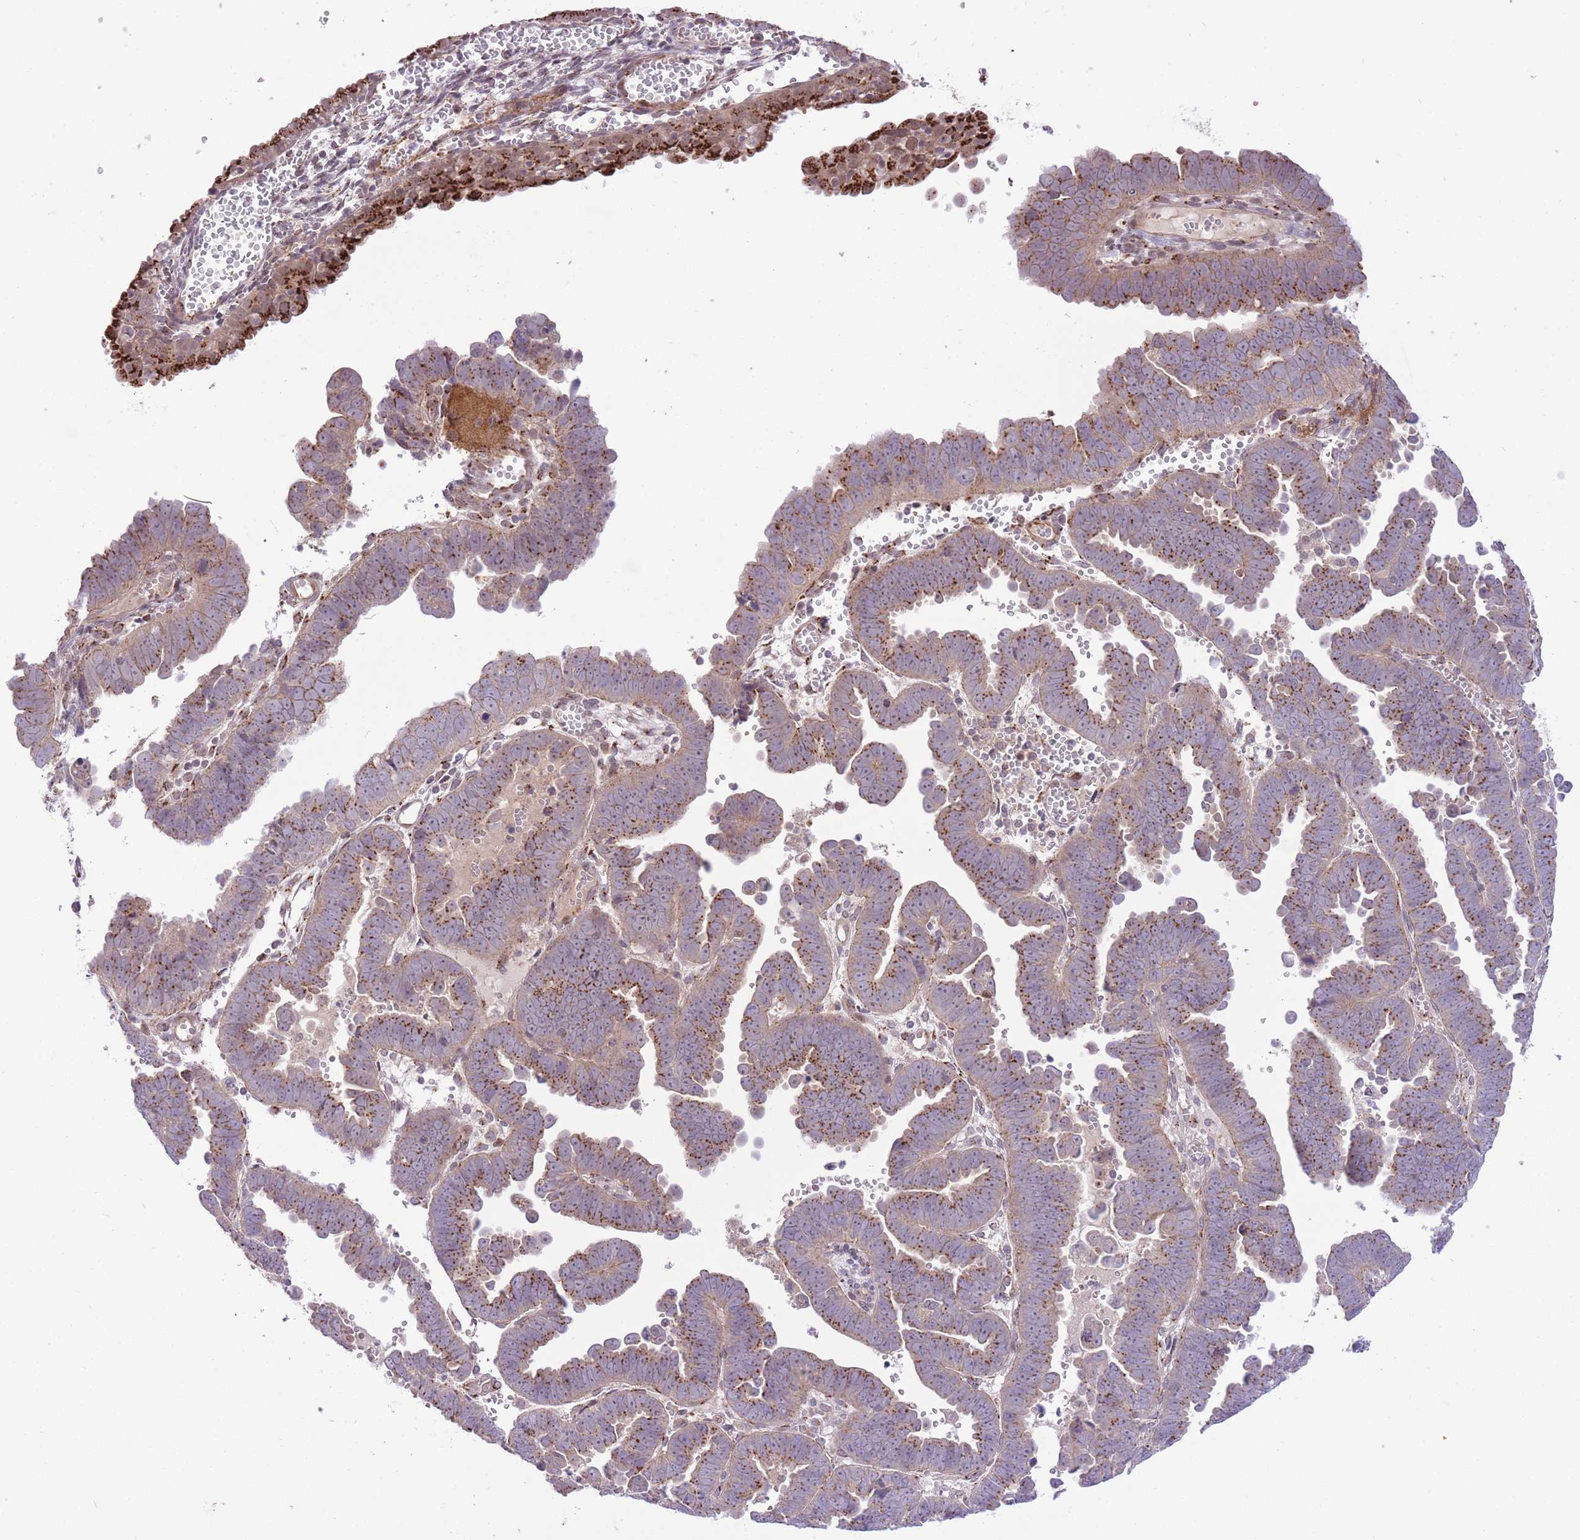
{"staining": {"intensity": "strong", "quantity": ">75%", "location": "cytoplasmic/membranous"}, "tissue": "endometrial cancer", "cell_type": "Tumor cells", "image_type": "cancer", "snomed": [{"axis": "morphology", "description": "Adenocarcinoma, NOS"}, {"axis": "topography", "description": "Endometrium"}], "caption": "The immunohistochemical stain labels strong cytoplasmic/membranous staining in tumor cells of endometrial adenocarcinoma tissue. The staining is performed using DAB (3,3'-diaminobenzidine) brown chromogen to label protein expression. The nuclei are counter-stained blue using hematoxylin.", "gene": "ZBED5", "patient": {"sex": "female", "age": 75}}